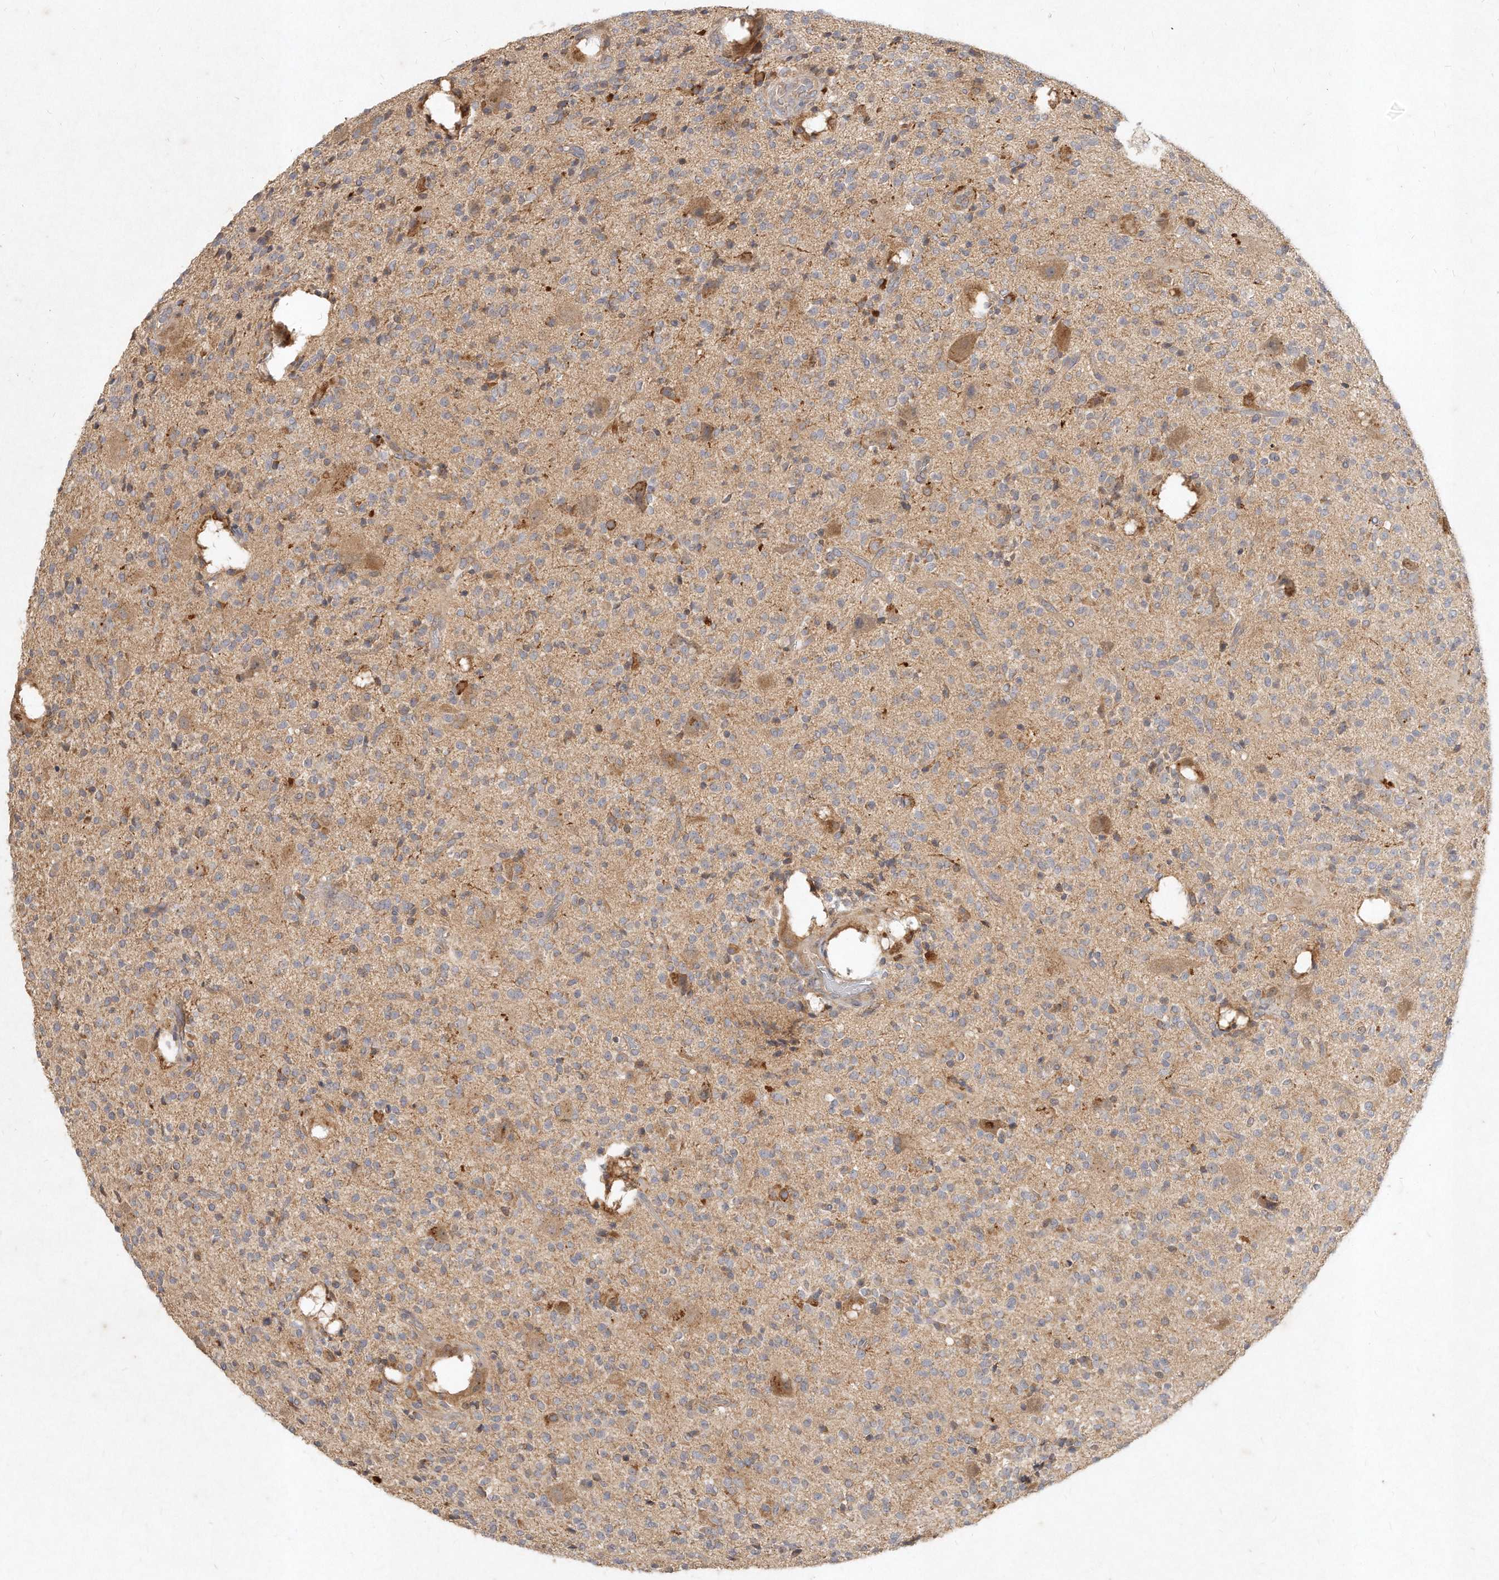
{"staining": {"intensity": "weak", "quantity": "25%-75%", "location": "cytoplasmic/membranous"}, "tissue": "glioma", "cell_type": "Tumor cells", "image_type": "cancer", "snomed": [{"axis": "morphology", "description": "Glioma, malignant, High grade"}, {"axis": "topography", "description": "Brain"}], "caption": "A brown stain shows weak cytoplasmic/membranous staining of a protein in human glioma tumor cells.", "gene": "LGALS8", "patient": {"sex": "male", "age": 34}}